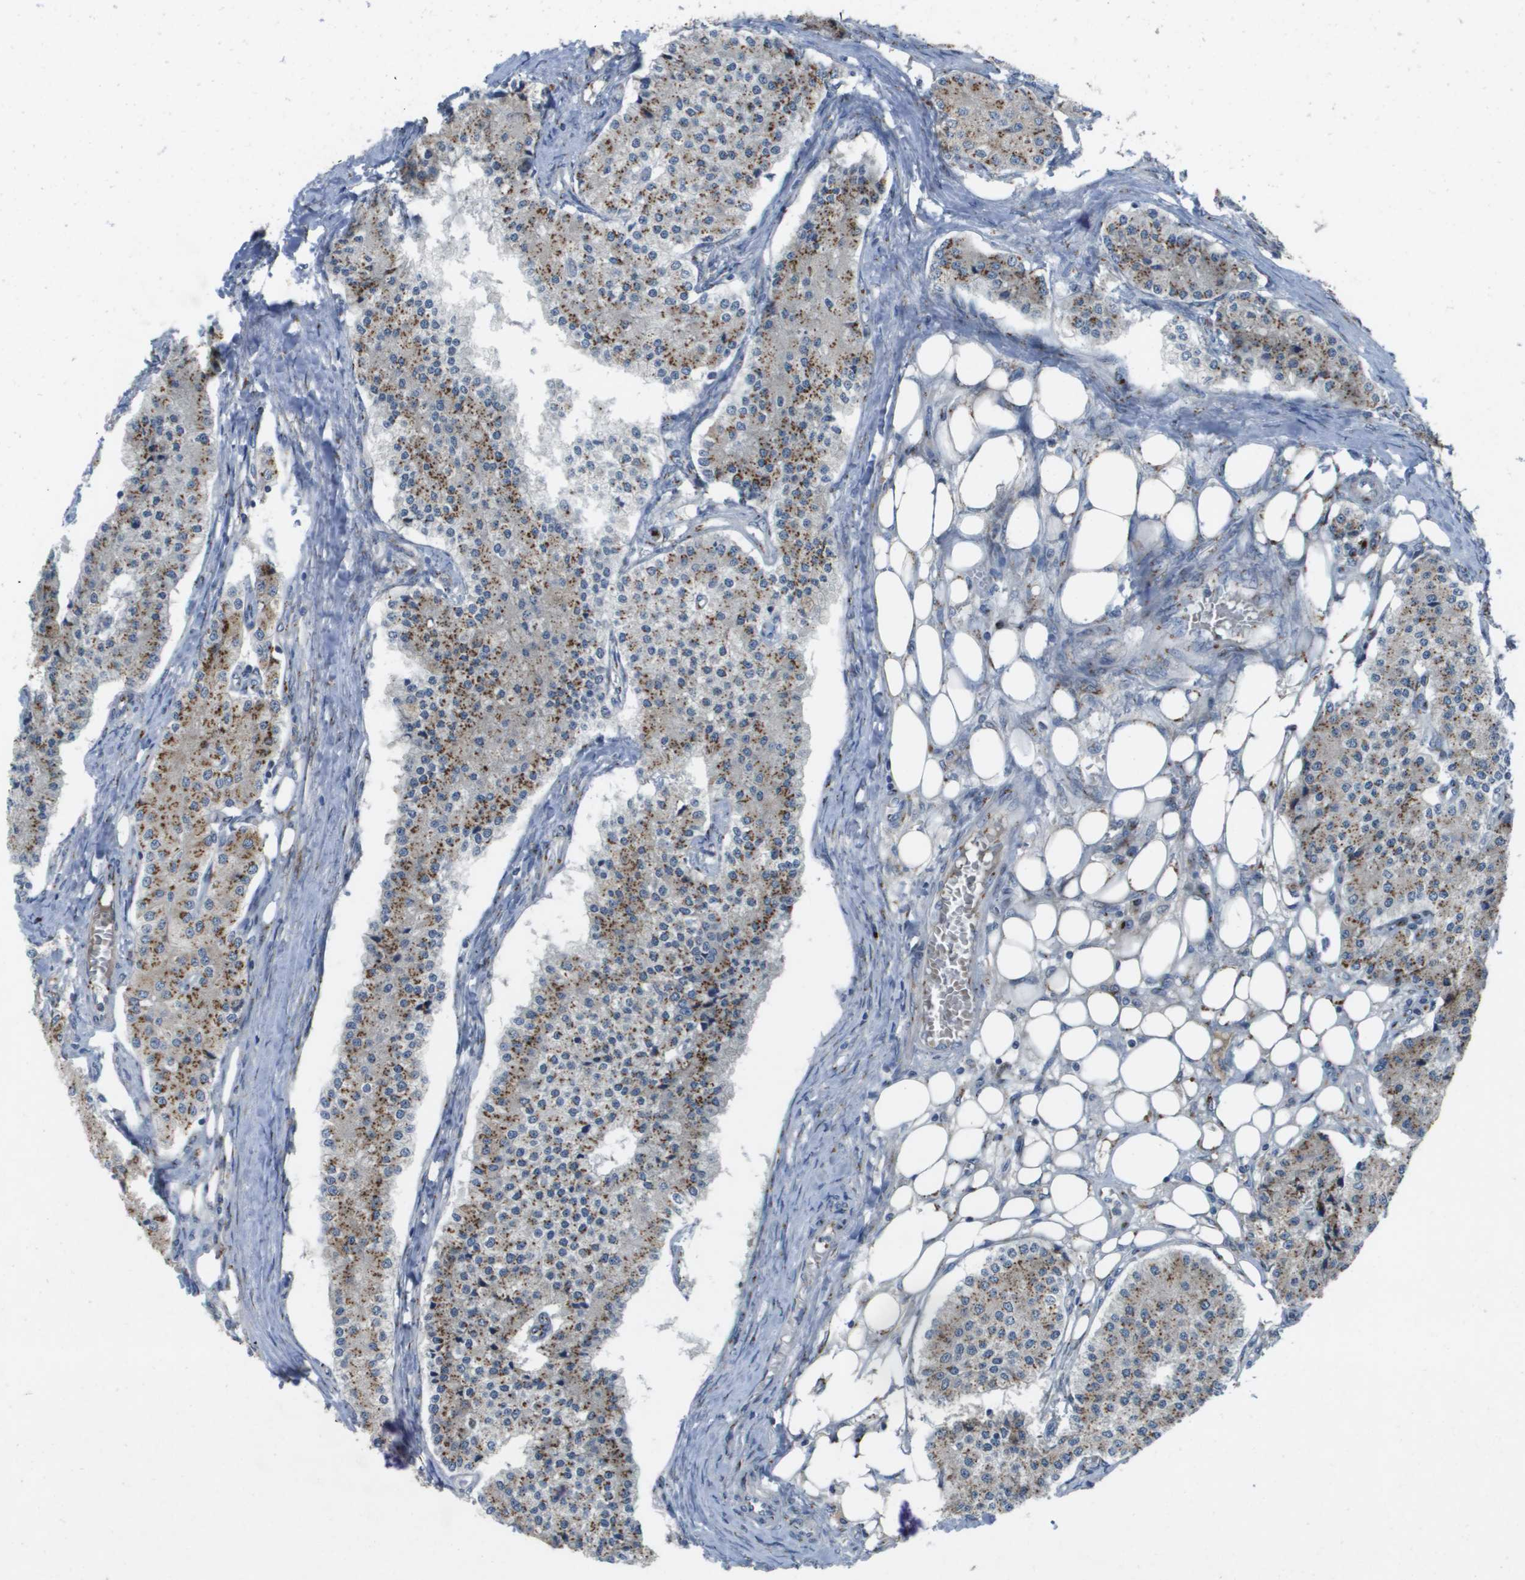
{"staining": {"intensity": "moderate", "quantity": ">75%", "location": "cytoplasmic/membranous"}, "tissue": "carcinoid", "cell_type": "Tumor cells", "image_type": "cancer", "snomed": [{"axis": "morphology", "description": "Carcinoid, malignant, NOS"}, {"axis": "topography", "description": "Colon"}], "caption": "Protein staining displays moderate cytoplasmic/membranous positivity in about >75% of tumor cells in malignant carcinoid. (DAB = brown stain, brightfield microscopy at high magnification).", "gene": "QSOX2", "patient": {"sex": "female", "age": 52}}